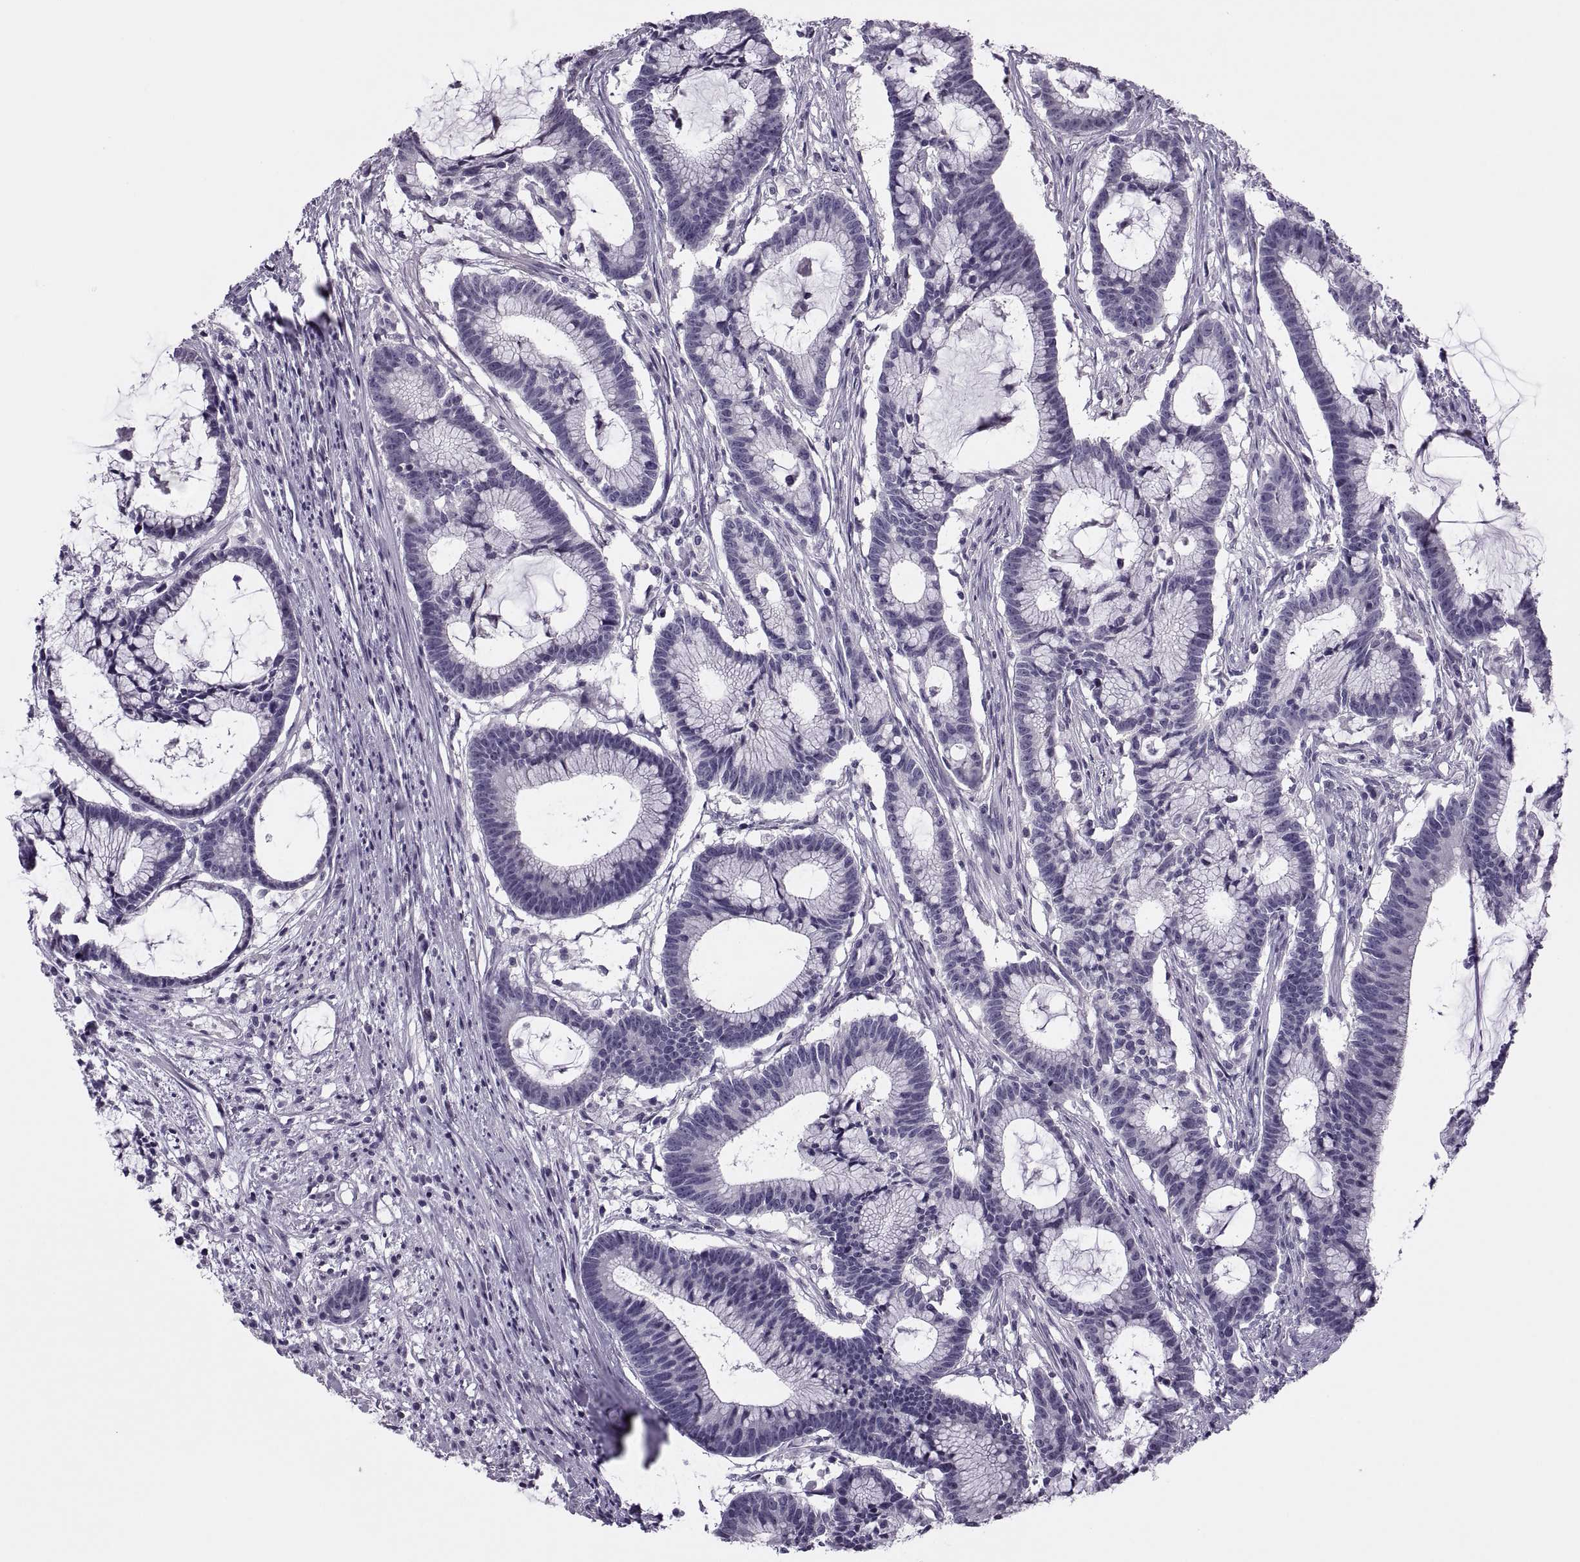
{"staining": {"intensity": "negative", "quantity": "none", "location": "none"}, "tissue": "colorectal cancer", "cell_type": "Tumor cells", "image_type": "cancer", "snomed": [{"axis": "morphology", "description": "Adenocarcinoma, NOS"}, {"axis": "topography", "description": "Colon"}], "caption": "This is a micrograph of IHC staining of colorectal adenocarcinoma, which shows no expression in tumor cells.", "gene": "SYNGR4", "patient": {"sex": "female", "age": 78}}